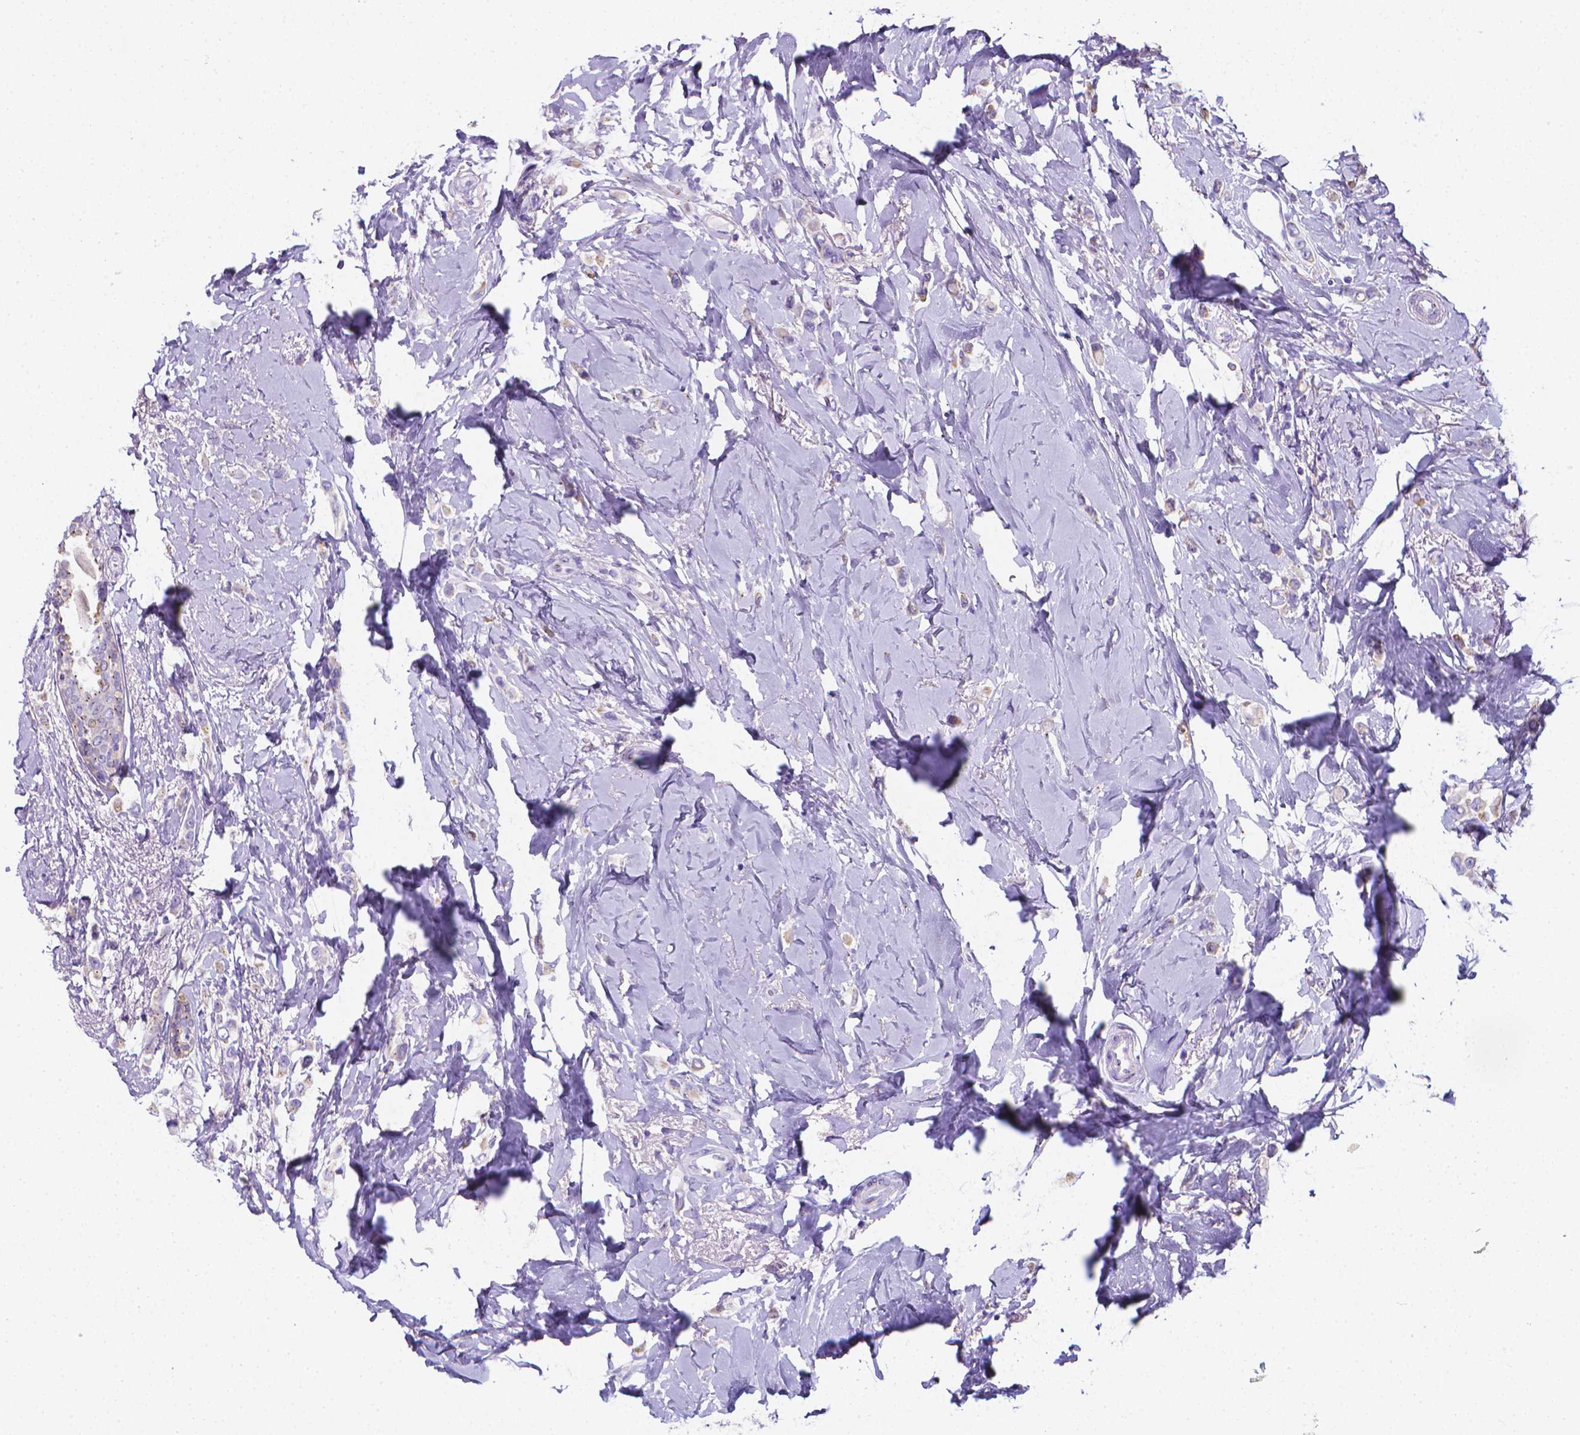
{"staining": {"intensity": "negative", "quantity": "none", "location": "none"}, "tissue": "breast cancer", "cell_type": "Tumor cells", "image_type": "cancer", "snomed": [{"axis": "morphology", "description": "Lobular carcinoma"}, {"axis": "topography", "description": "Breast"}], "caption": "Tumor cells show no significant expression in lobular carcinoma (breast).", "gene": "LRRC73", "patient": {"sex": "female", "age": 66}}